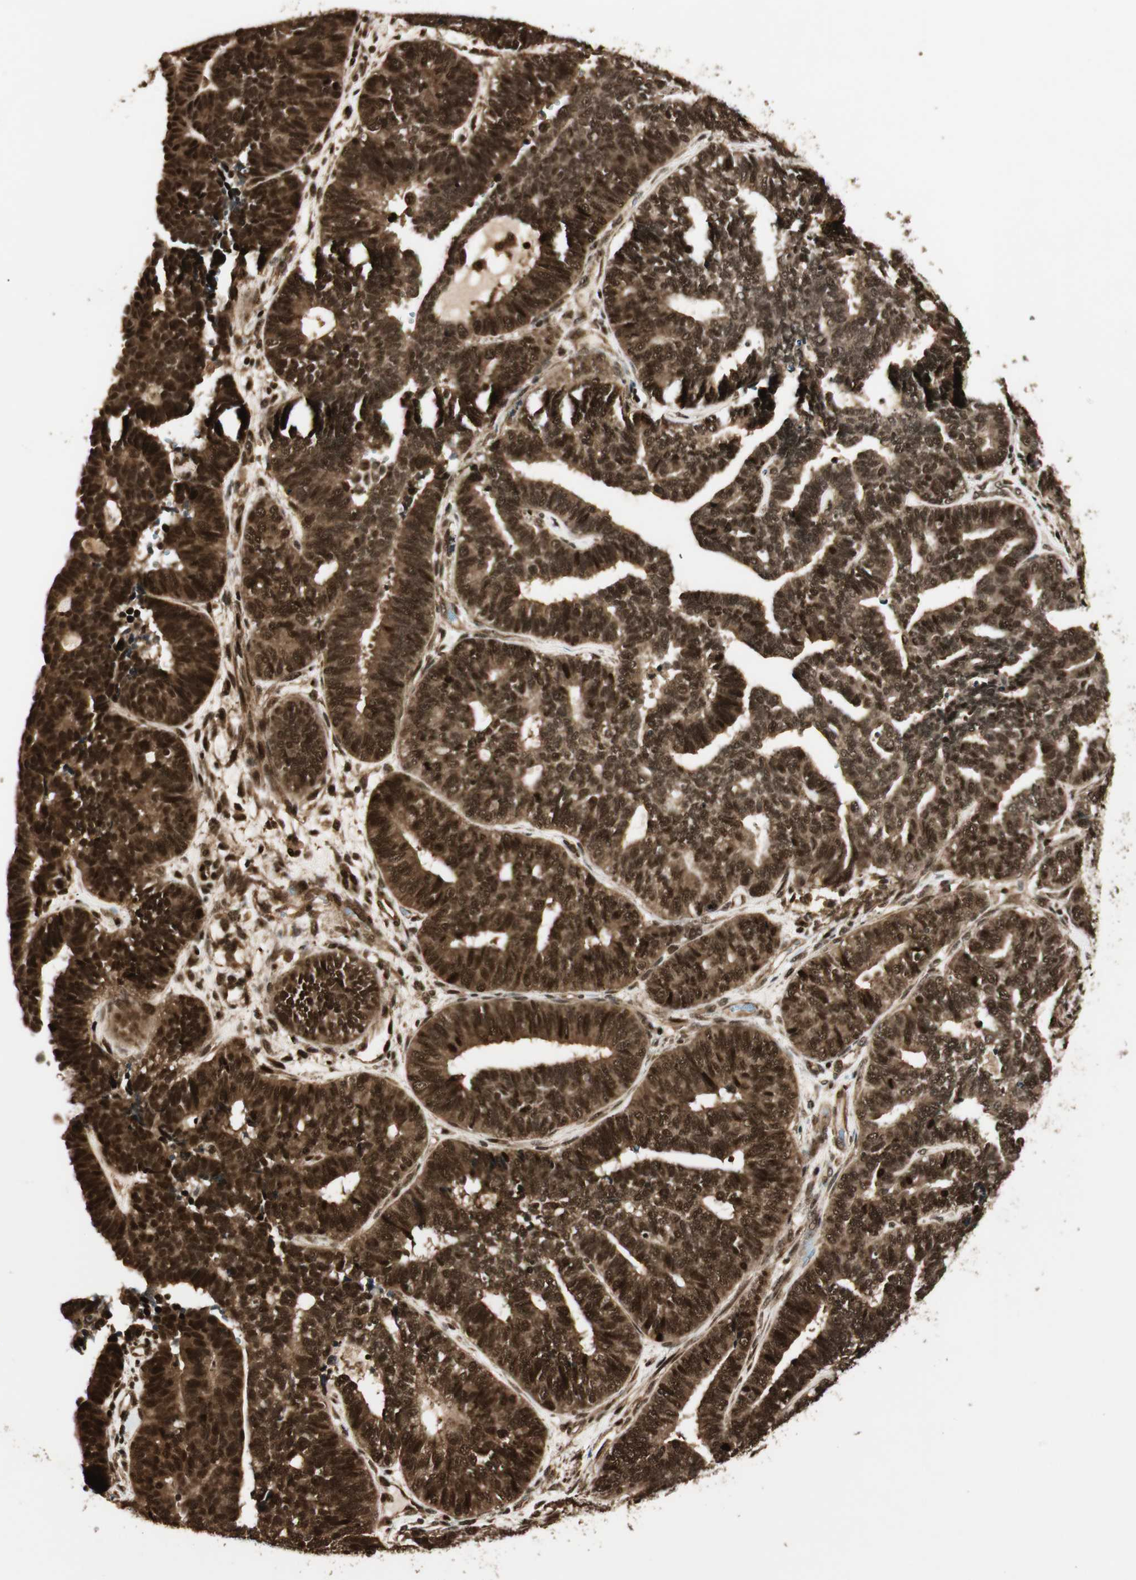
{"staining": {"intensity": "strong", "quantity": ">75%", "location": "cytoplasmic/membranous,nuclear"}, "tissue": "endometrial cancer", "cell_type": "Tumor cells", "image_type": "cancer", "snomed": [{"axis": "morphology", "description": "Adenocarcinoma, NOS"}, {"axis": "topography", "description": "Endometrium"}], "caption": "Brown immunohistochemical staining in human endometrial adenocarcinoma shows strong cytoplasmic/membranous and nuclear staining in about >75% of tumor cells.", "gene": "RPA3", "patient": {"sex": "female", "age": 70}}